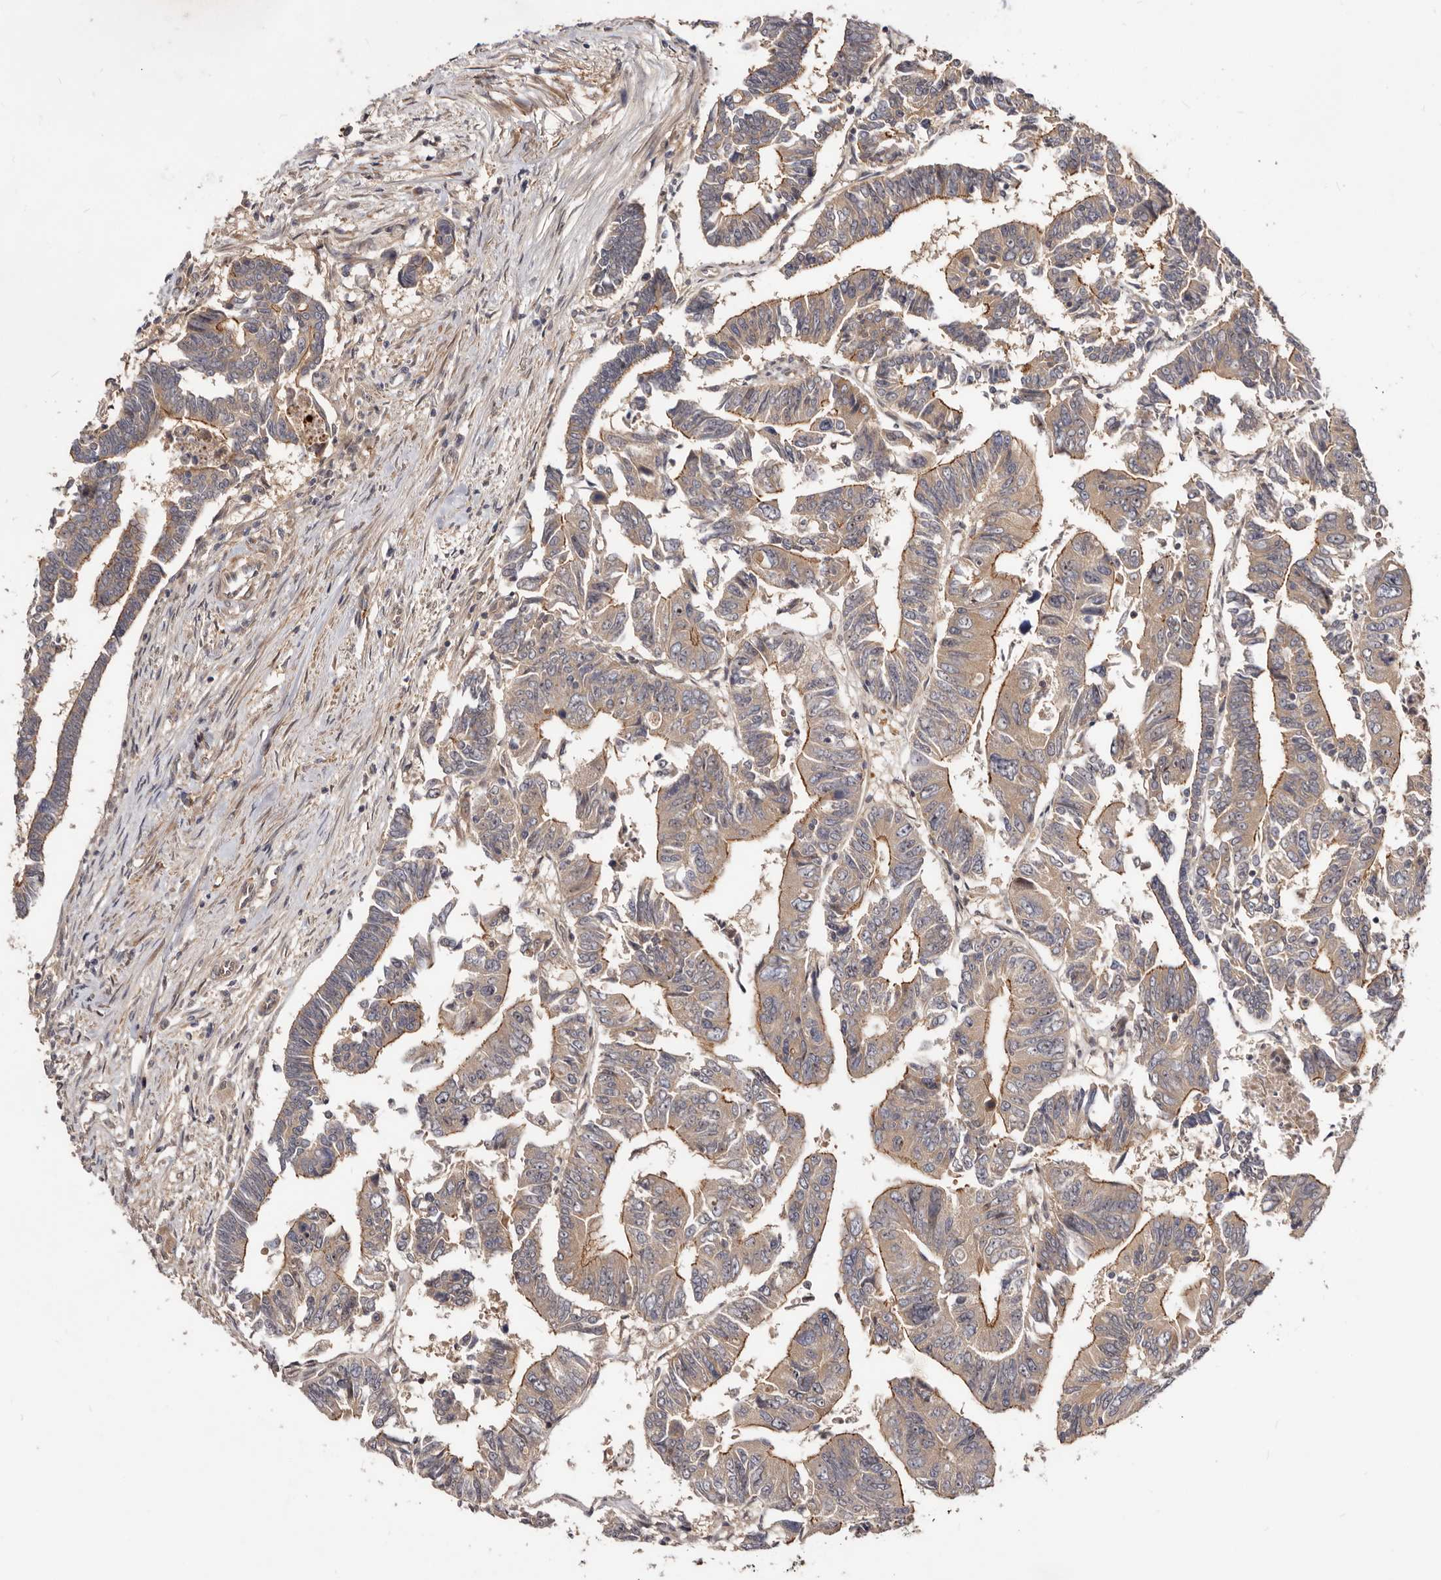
{"staining": {"intensity": "weak", "quantity": ">75%", "location": "cytoplasmic/membranous"}, "tissue": "colorectal cancer", "cell_type": "Tumor cells", "image_type": "cancer", "snomed": [{"axis": "morphology", "description": "Adenocarcinoma, NOS"}, {"axis": "topography", "description": "Rectum"}], "caption": "Human colorectal cancer (adenocarcinoma) stained with a protein marker exhibits weak staining in tumor cells.", "gene": "GPATCH4", "patient": {"sex": "female", "age": 65}}